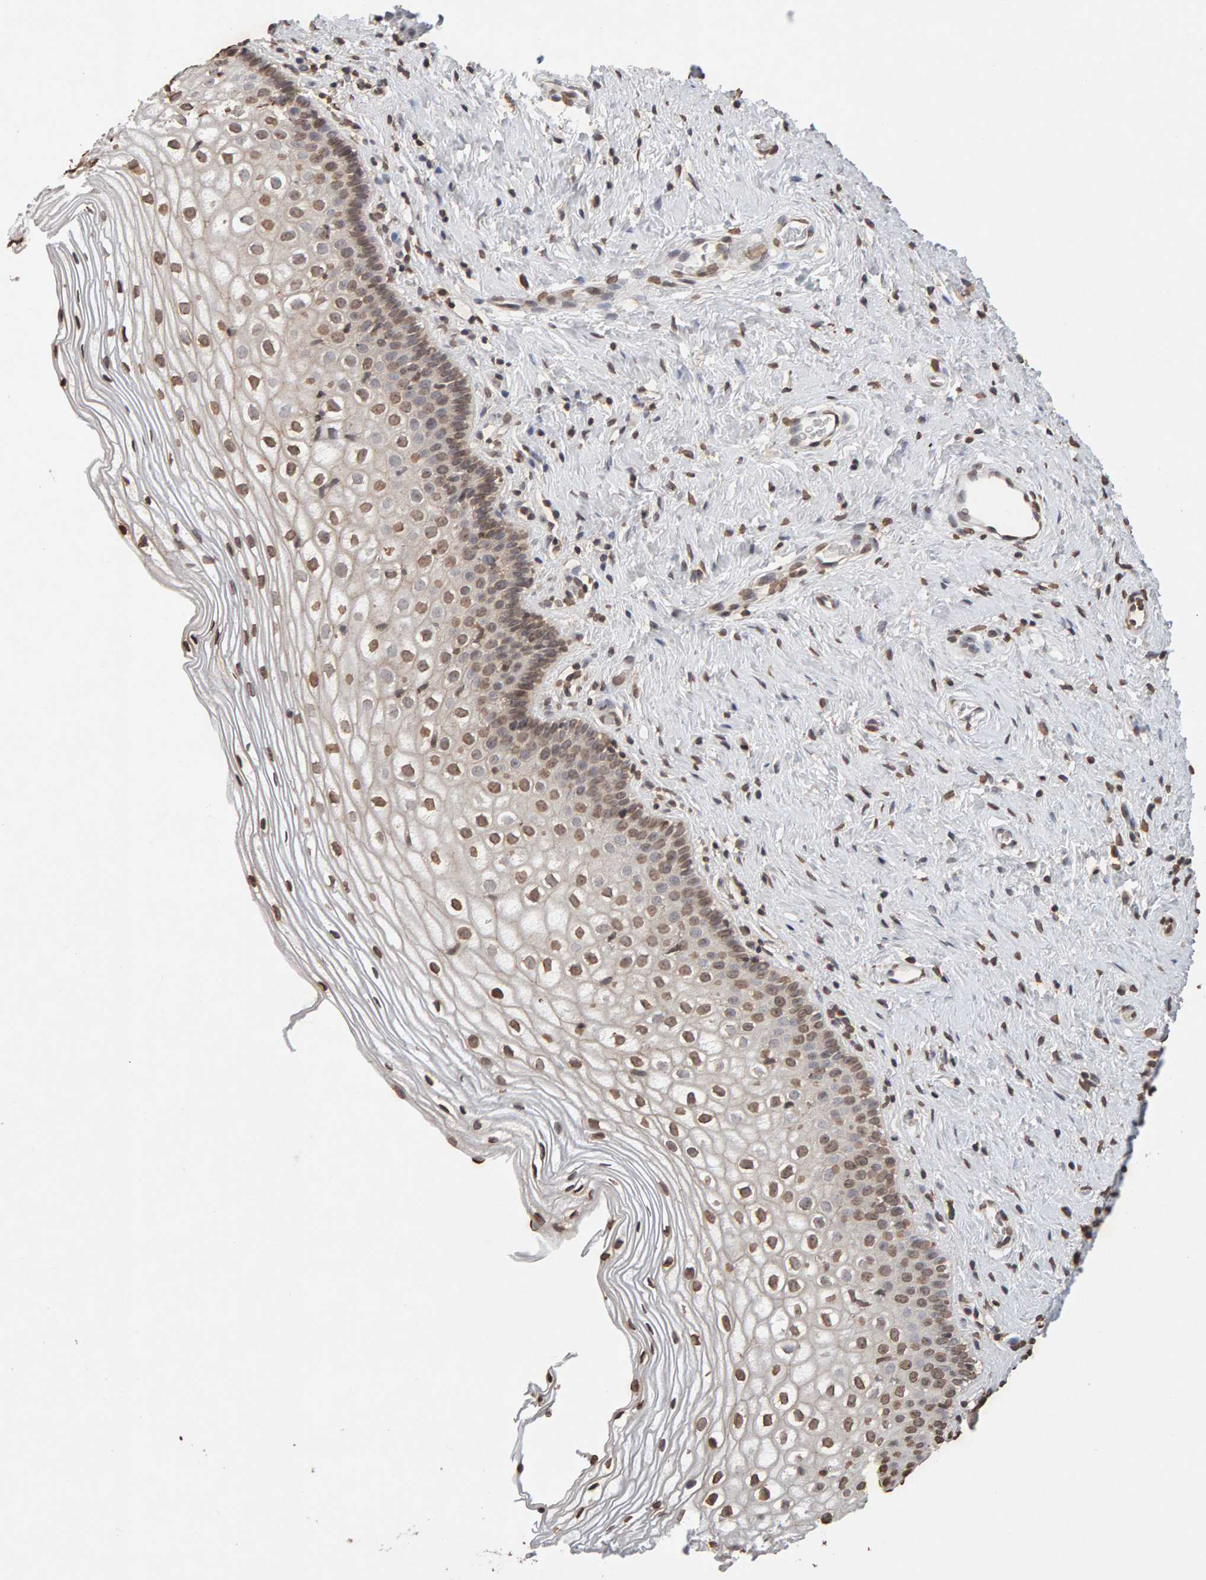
{"staining": {"intensity": "moderate", "quantity": ">75%", "location": "nuclear"}, "tissue": "cervix", "cell_type": "Squamous epithelial cells", "image_type": "normal", "snomed": [{"axis": "morphology", "description": "Normal tissue, NOS"}, {"axis": "topography", "description": "Cervix"}], "caption": "An image showing moderate nuclear positivity in approximately >75% of squamous epithelial cells in benign cervix, as visualized by brown immunohistochemical staining.", "gene": "DNAJB5", "patient": {"sex": "female", "age": 27}}